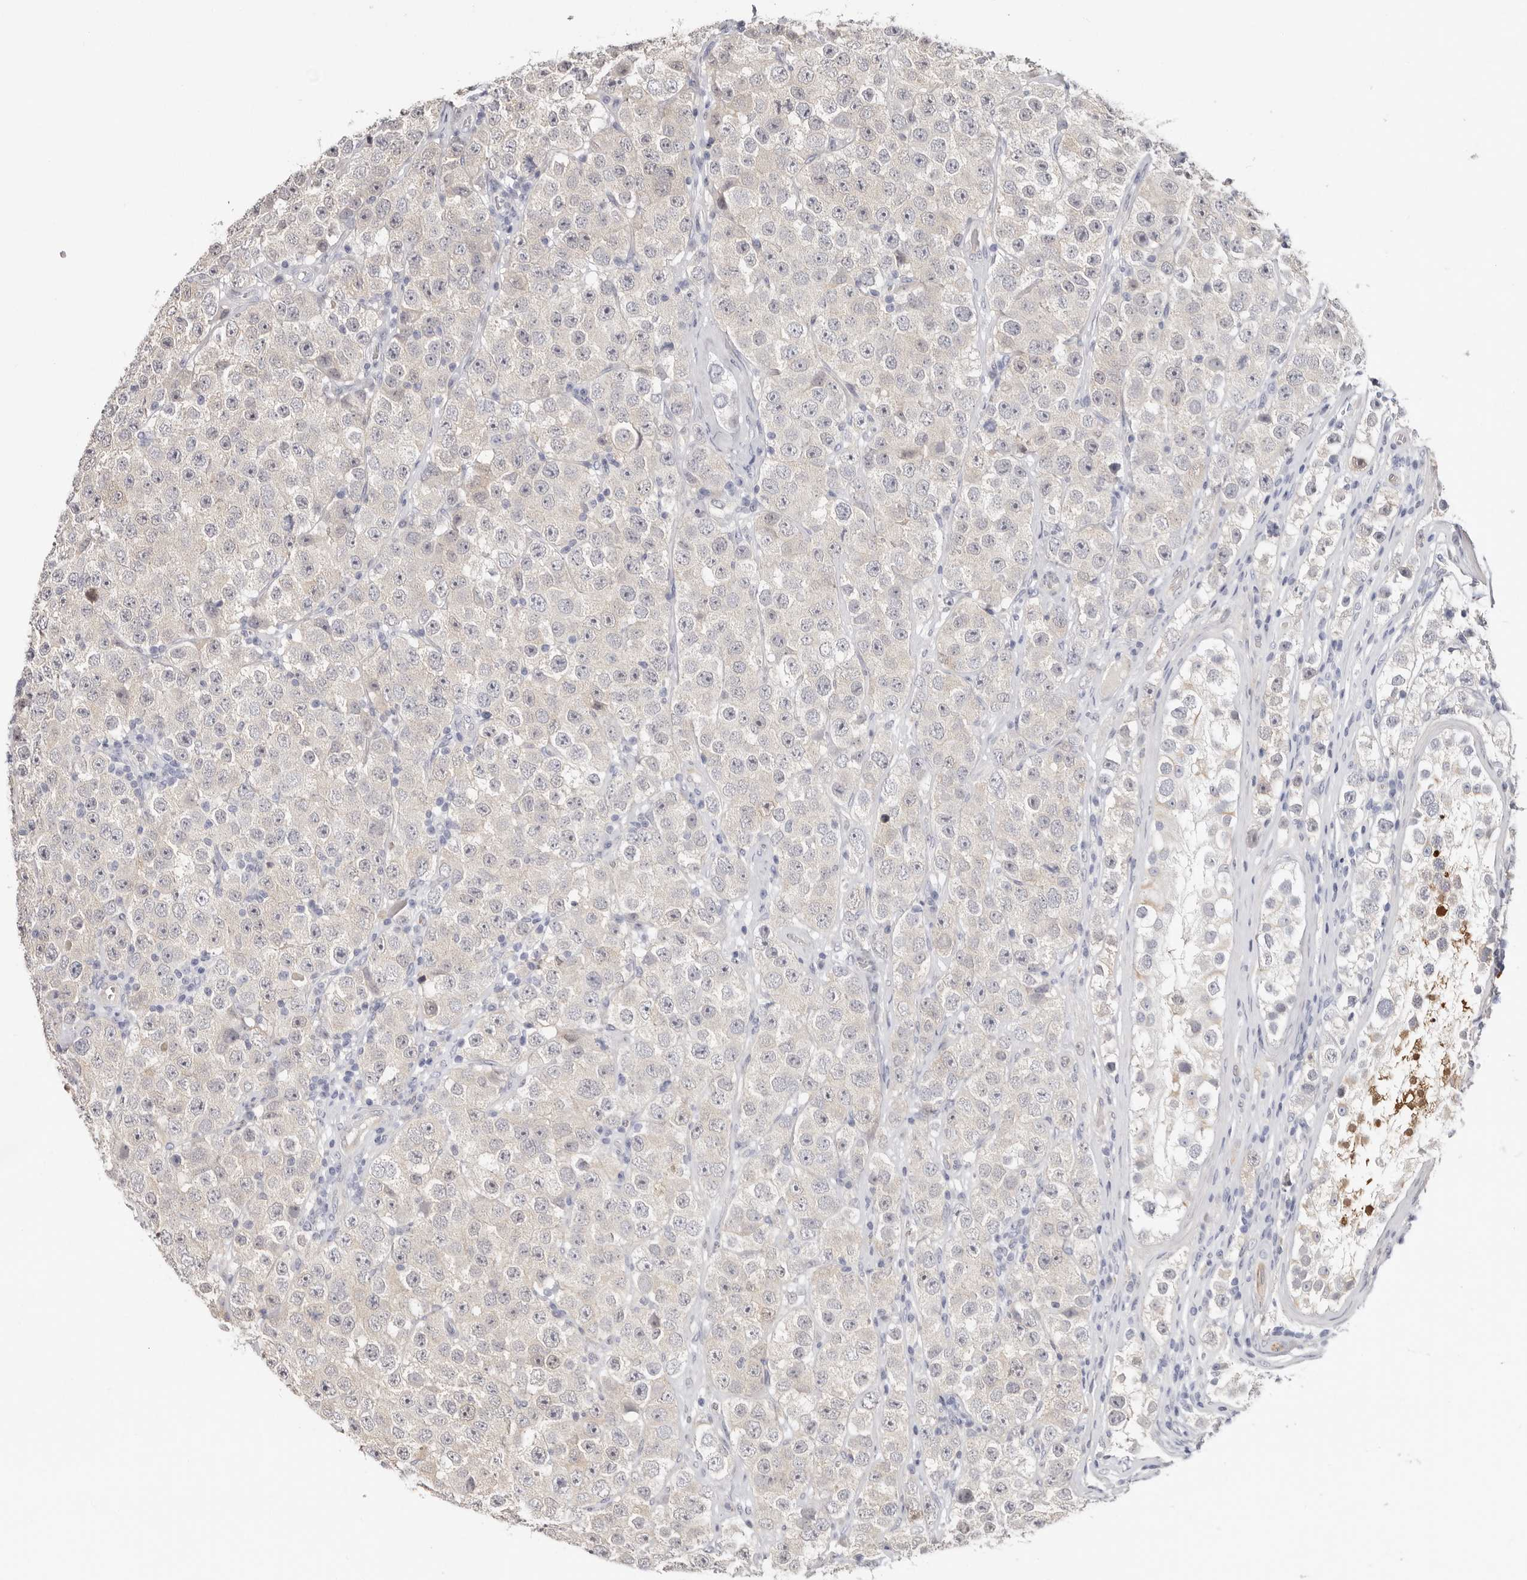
{"staining": {"intensity": "negative", "quantity": "none", "location": "none"}, "tissue": "testis cancer", "cell_type": "Tumor cells", "image_type": "cancer", "snomed": [{"axis": "morphology", "description": "Seminoma, NOS"}, {"axis": "morphology", "description": "Carcinoma, Embryonal, NOS"}, {"axis": "topography", "description": "Testis"}], "caption": "Immunohistochemical staining of human testis embryonal carcinoma reveals no significant positivity in tumor cells.", "gene": "PKDCC", "patient": {"sex": "male", "age": 28}}